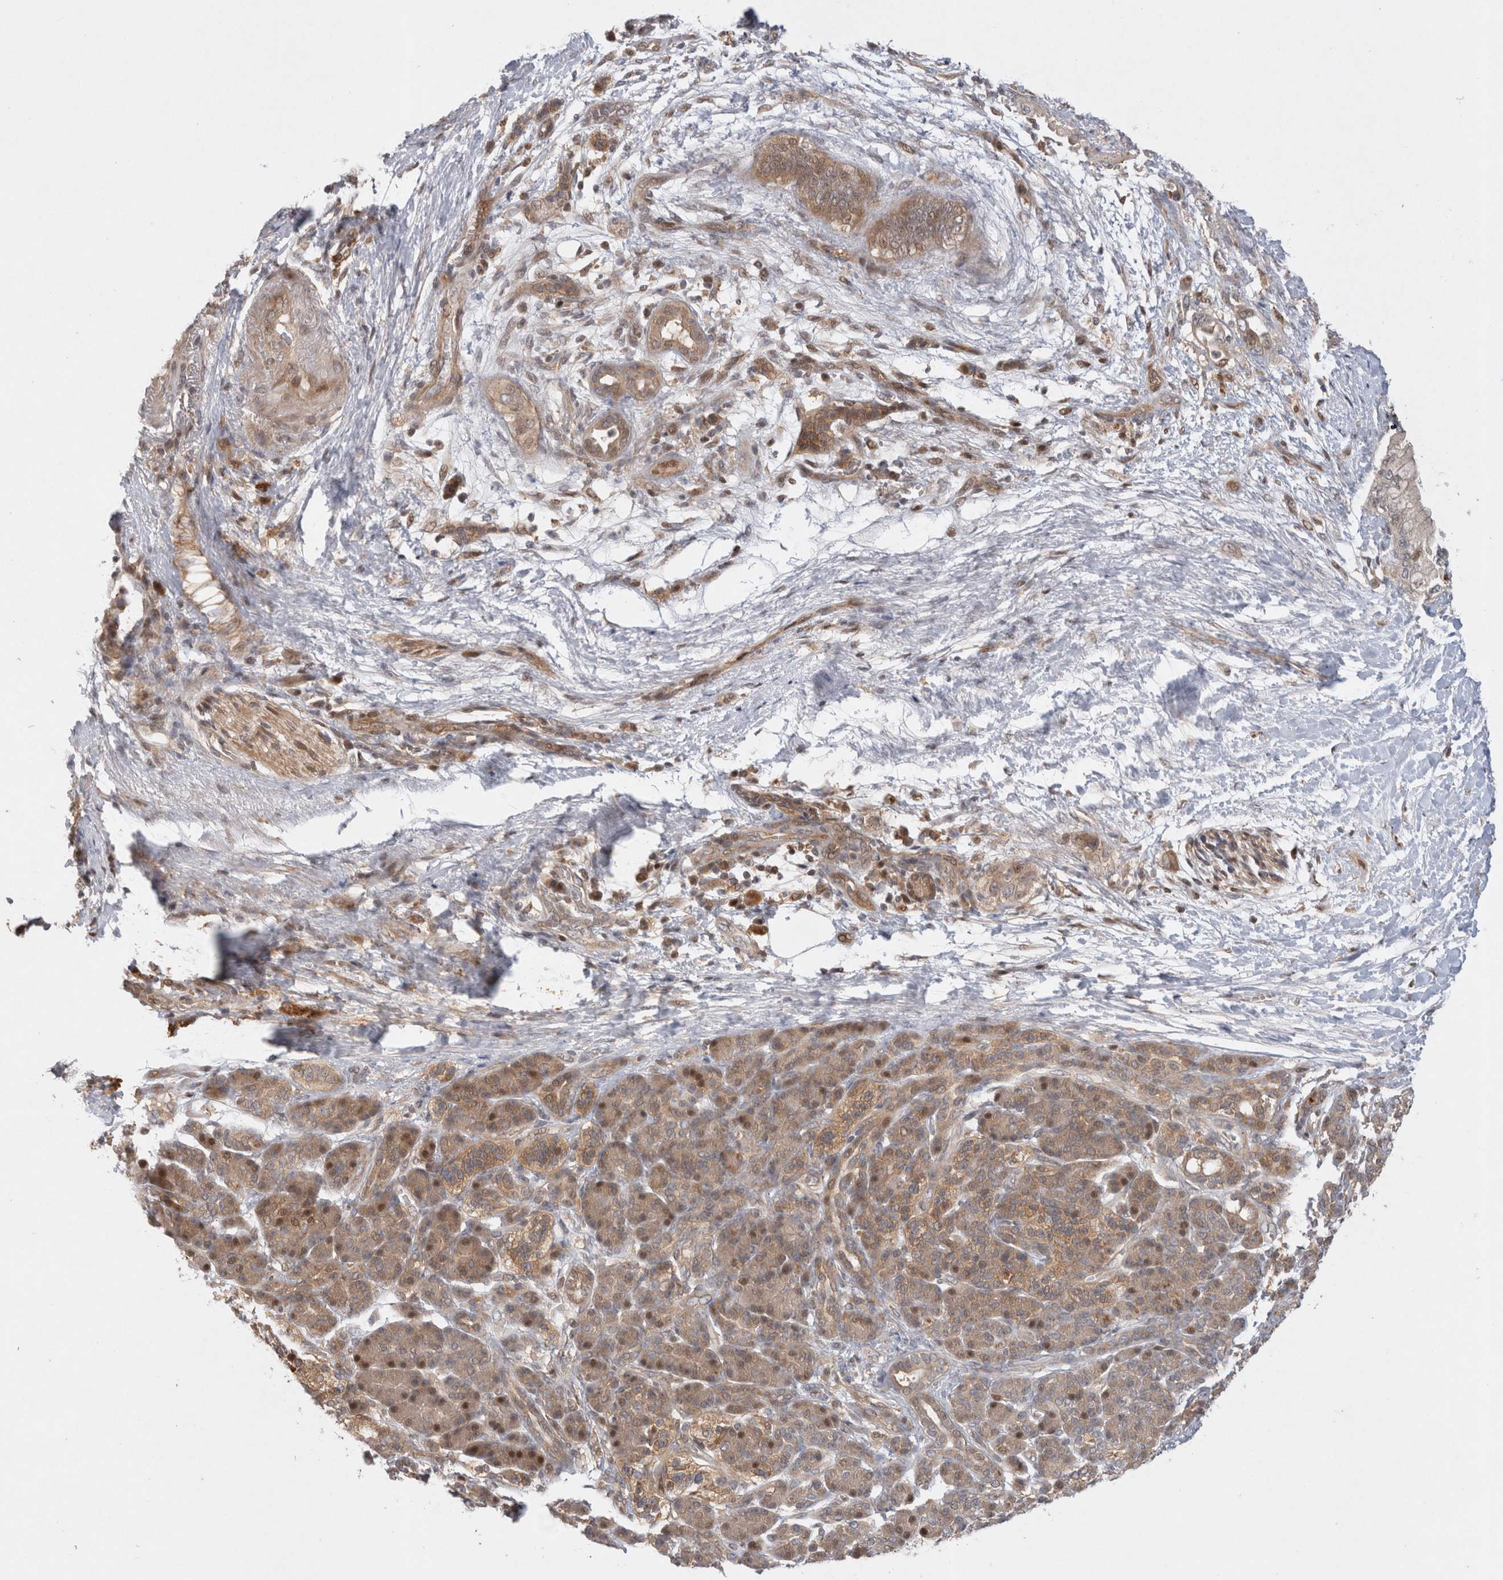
{"staining": {"intensity": "moderate", "quantity": ">75%", "location": "cytoplasmic/membranous"}, "tissue": "pancreatic cancer", "cell_type": "Tumor cells", "image_type": "cancer", "snomed": [{"axis": "morphology", "description": "Adenocarcinoma, NOS"}, {"axis": "topography", "description": "Pancreas"}], "caption": "DAB immunohistochemical staining of adenocarcinoma (pancreatic) exhibits moderate cytoplasmic/membranous protein expression in about >75% of tumor cells. (IHC, brightfield microscopy, high magnification).", "gene": "HTT", "patient": {"sex": "male", "age": 59}}